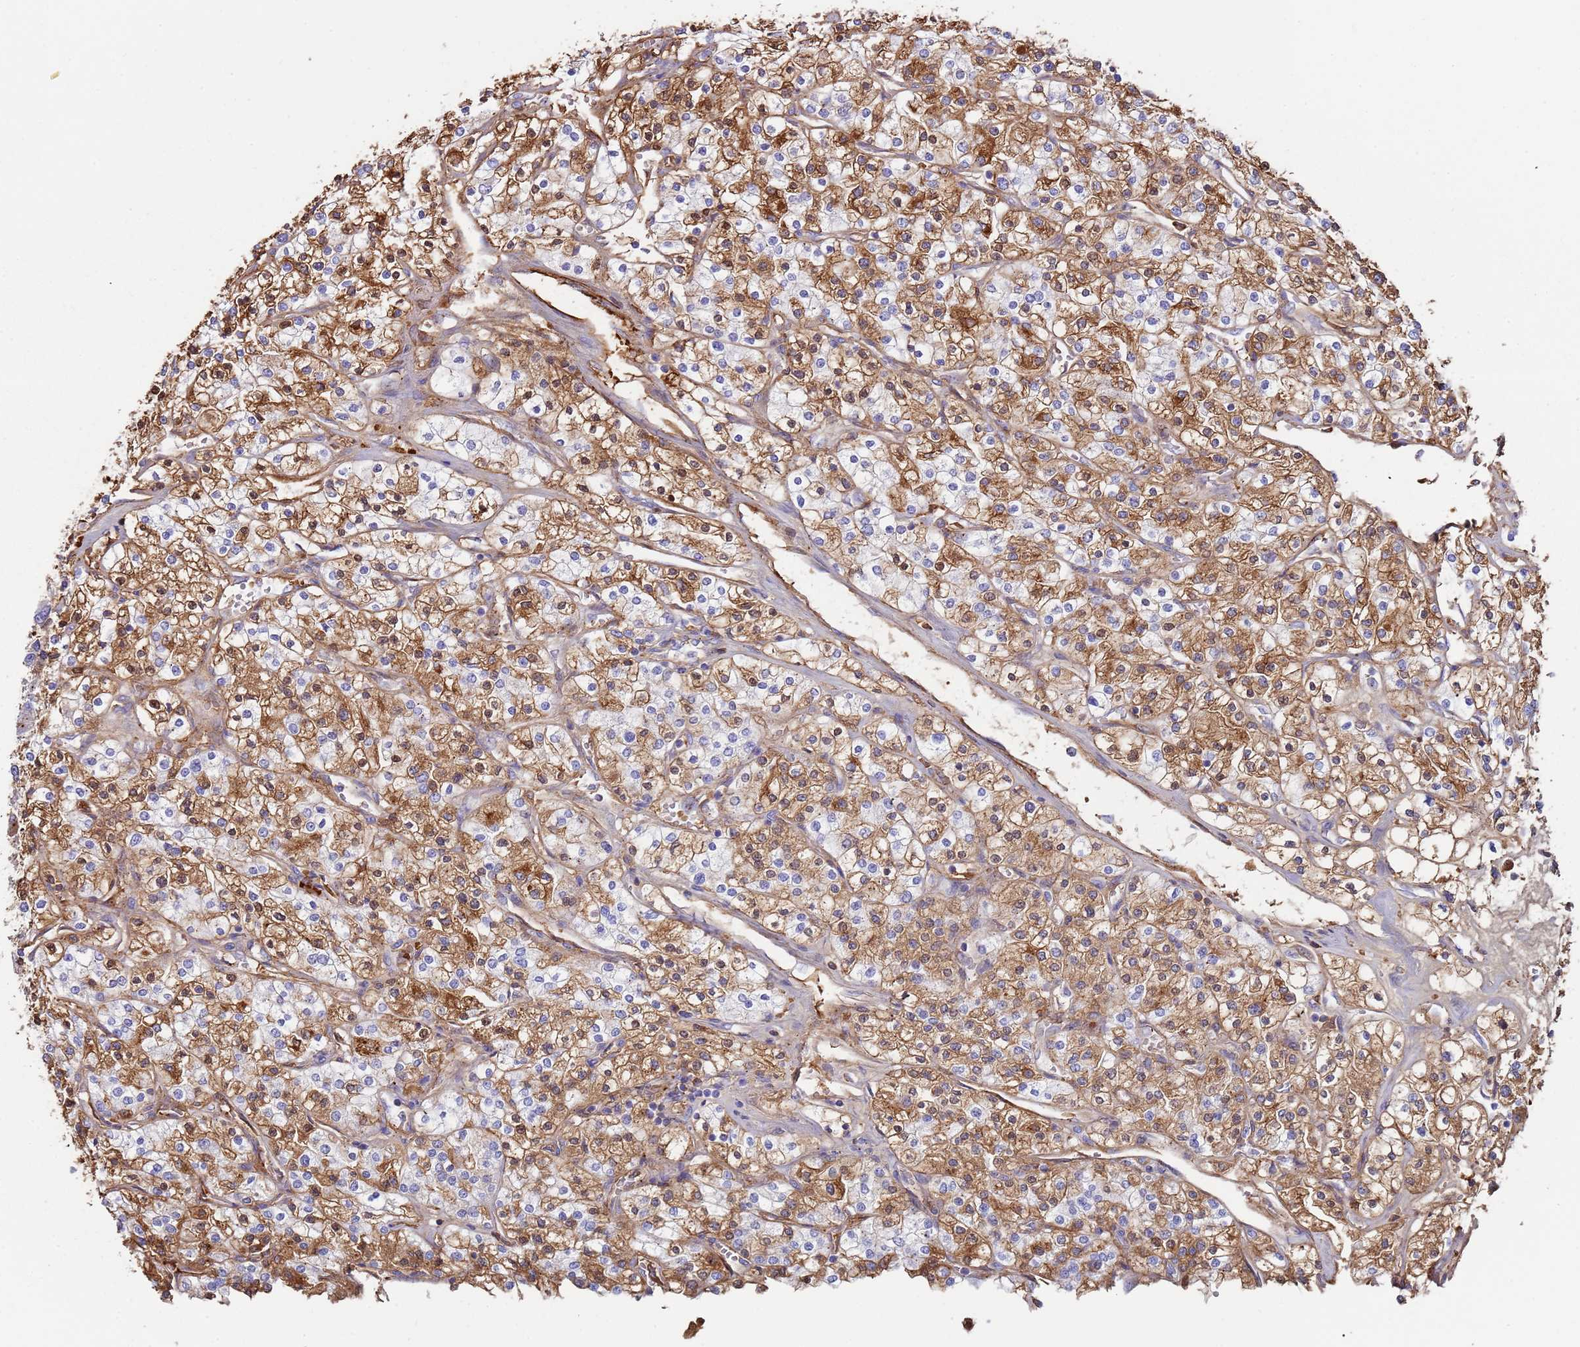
{"staining": {"intensity": "moderate", "quantity": "25%-75%", "location": "cytoplasmic/membranous"}, "tissue": "renal cancer", "cell_type": "Tumor cells", "image_type": "cancer", "snomed": [{"axis": "morphology", "description": "Adenocarcinoma, NOS"}, {"axis": "topography", "description": "Kidney"}], "caption": "Protein analysis of renal cancer tissue exhibits moderate cytoplasmic/membranous staining in about 25%-75% of tumor cells. (brown staining indicates protein expression, while blue staining denotes nuclei).", "gene": "CYSLTR2", "patient": {"sex": "male", "age": 80}}